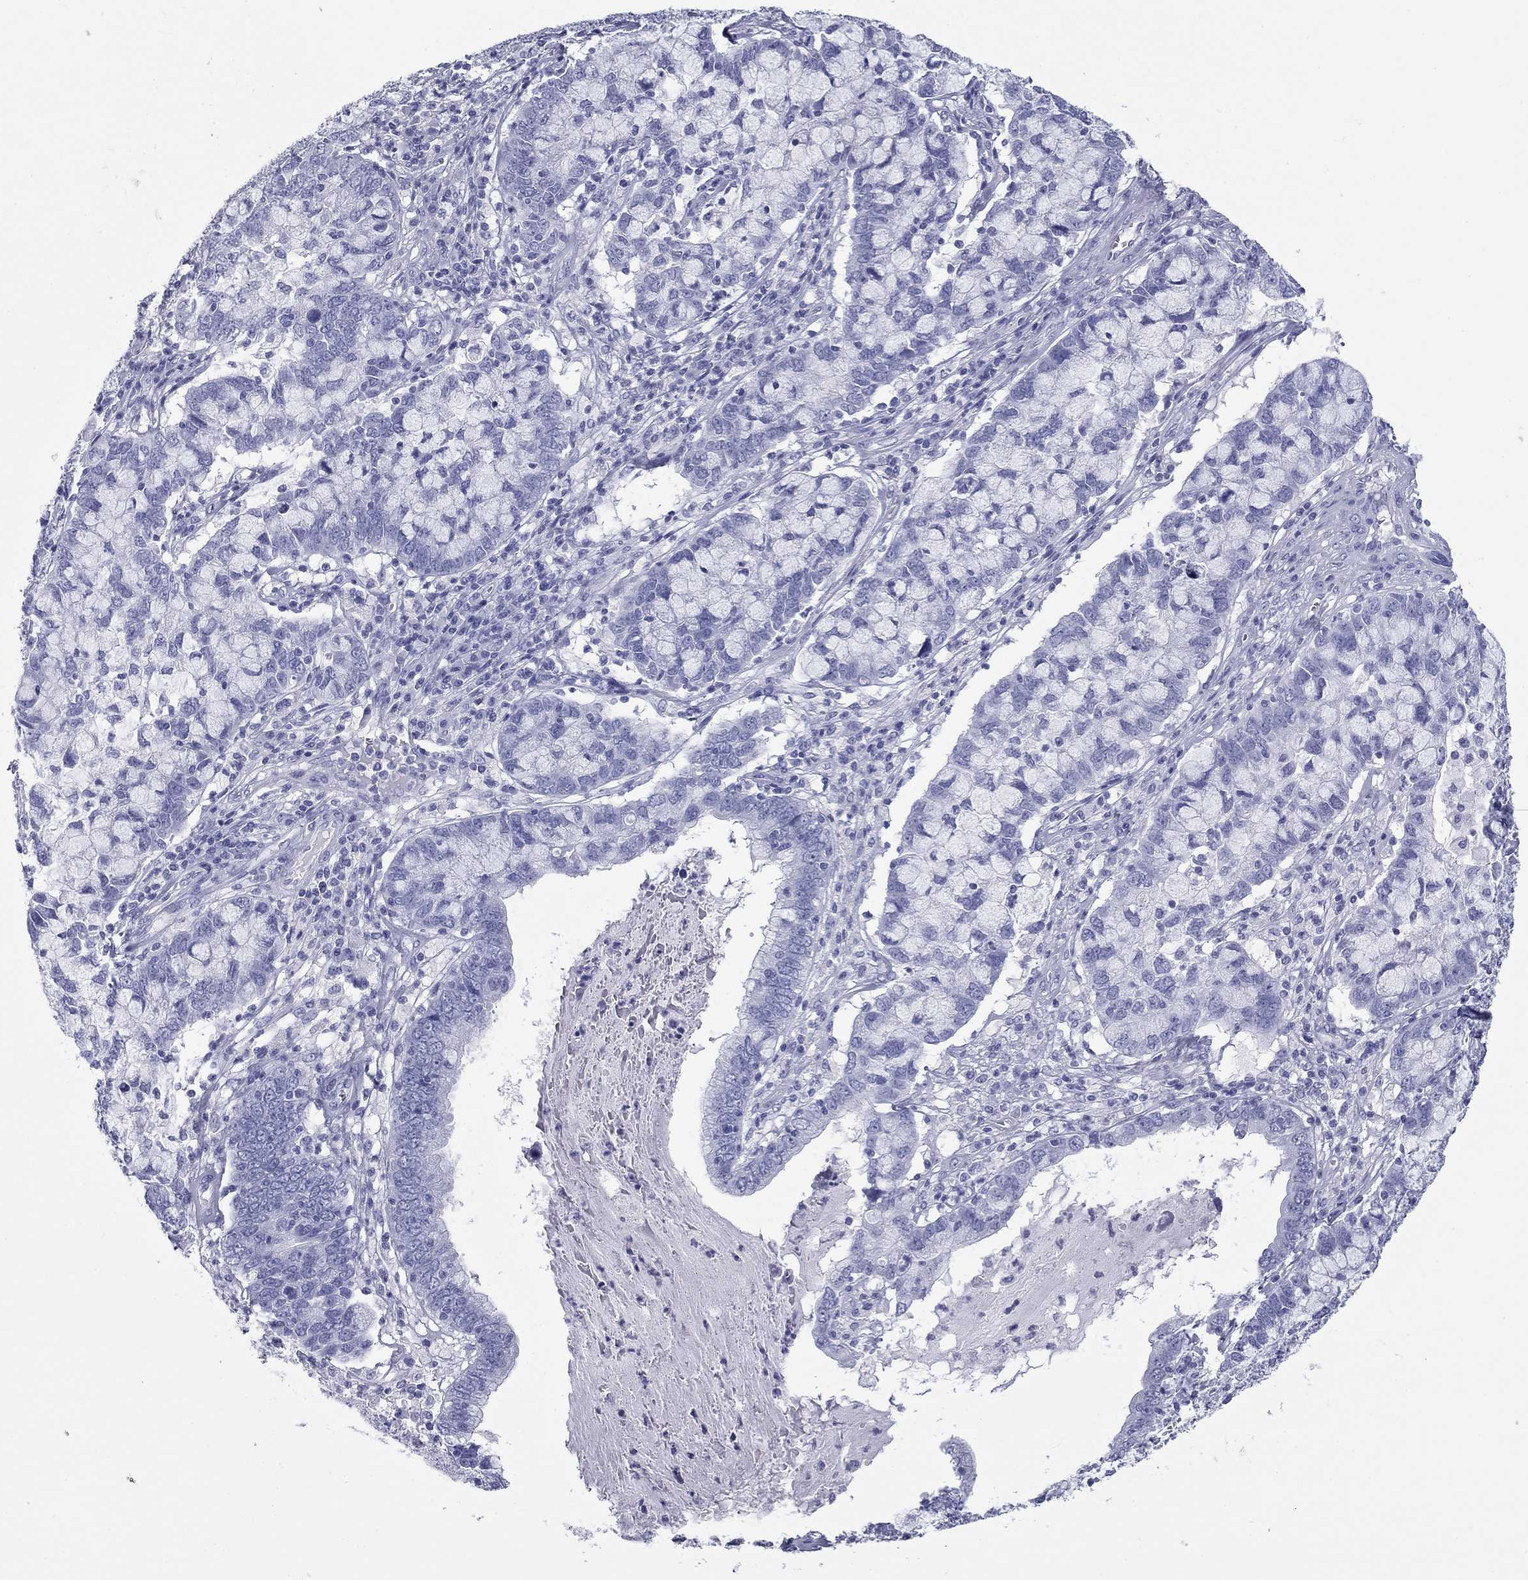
{"staining": {"intensity": "negative", "quantity": "none", "location": "none"}, "tissue": "cervical cancer", "cell_type": "Tumor cells", "image_type": "cancer", "snomed": [{"axis": "morphology", "description": "Adenocarcinoma, NOS"}, {"axis": "topography", "description": "Cervix"}], "caption": "IHC image of cervical cancer (adenocarcinoma) stained for a protein (brown), which reveals no positivity in tumor cells.", "gene": "DNALI1", "patient": {"sex": "female", "age": 40}}